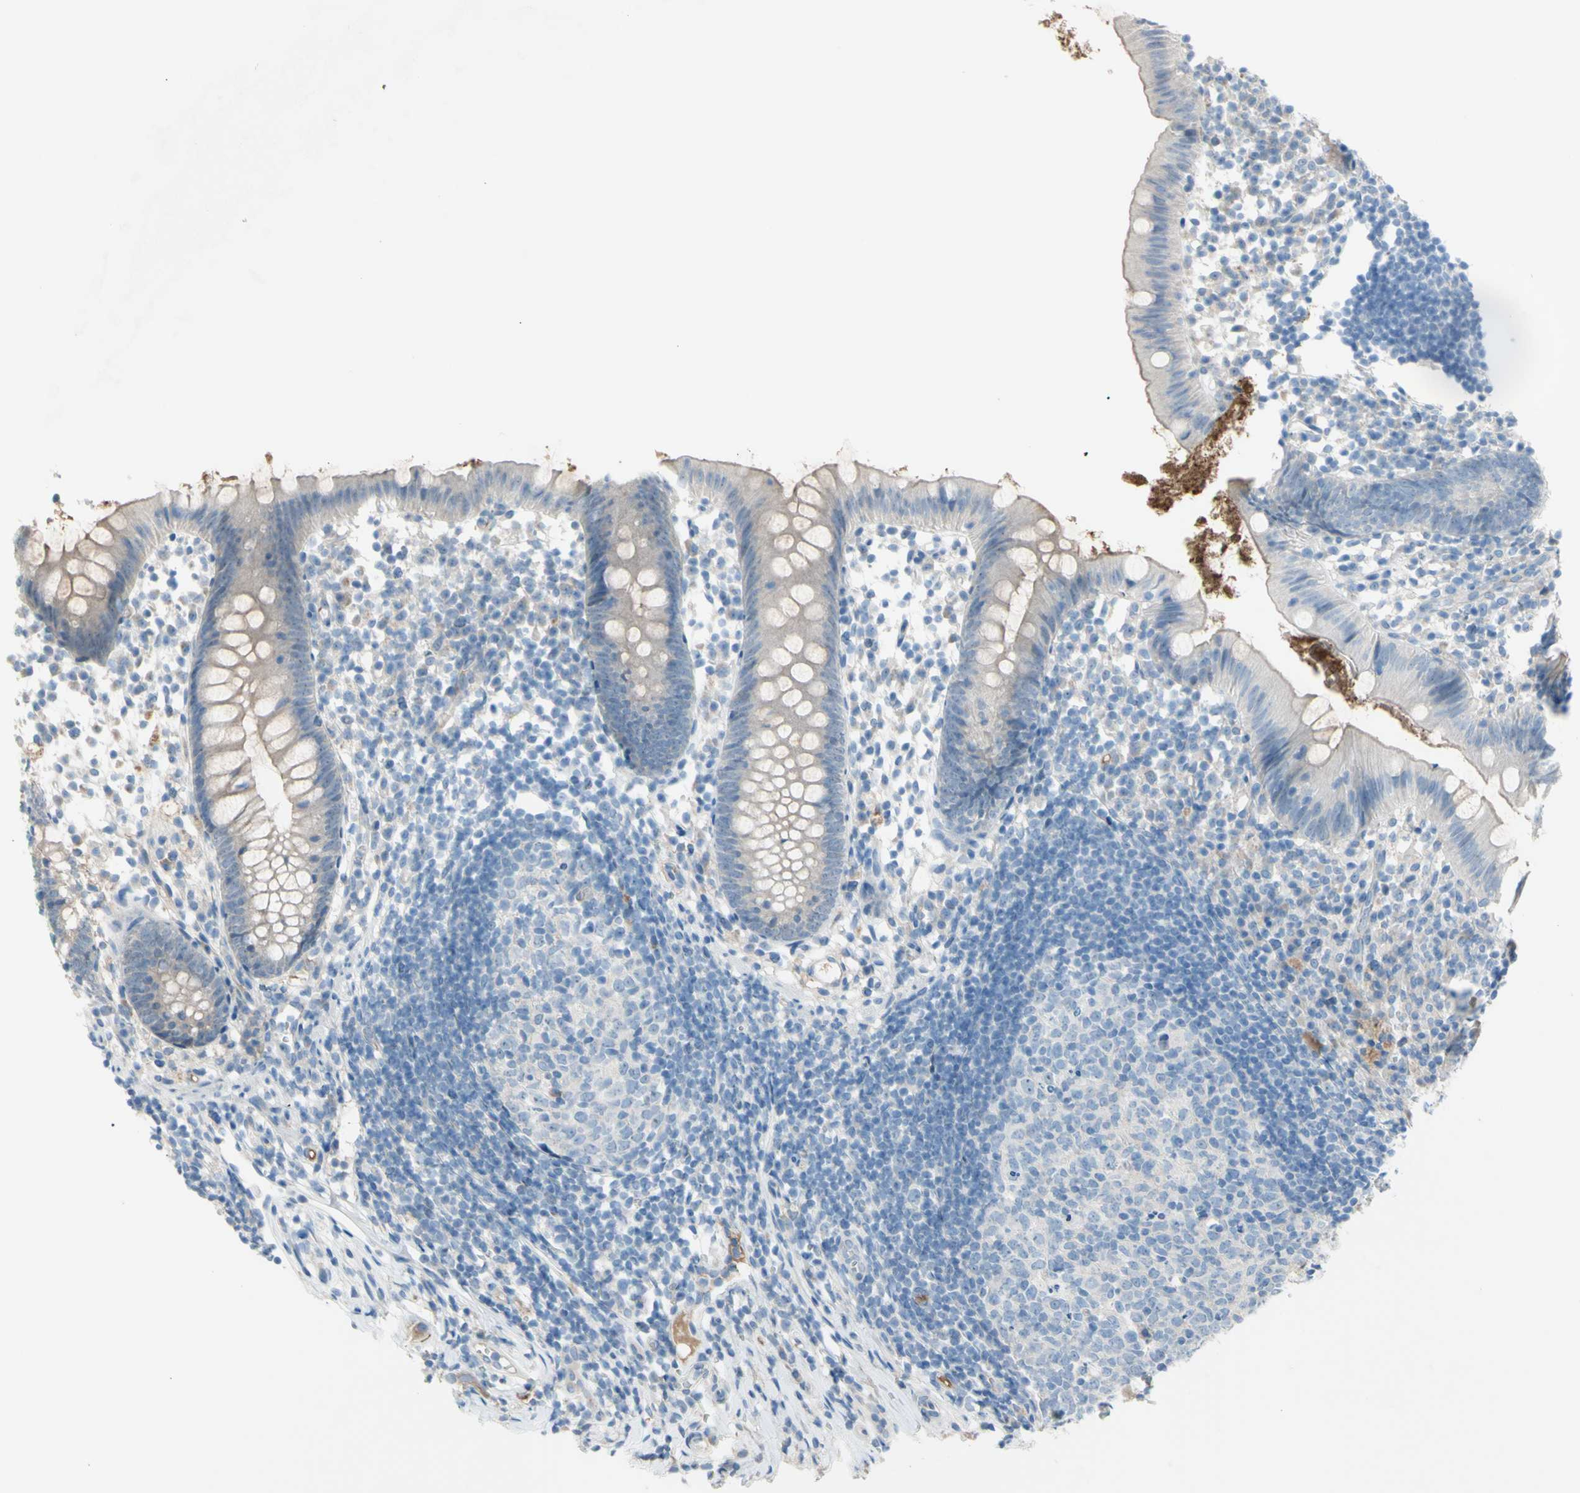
{"staining": {"intensity": "weak", "quantity": "25%-75%", "location": "cytoplasmic/membranous"}, "tissue": "appendix", "cell_type": "Glandular cells", "image_type": "normal", "snomed": [{"axis": "morphology", "description": "Normal tissue, NOS"}, {"axis": "topography", "description": "Appendix"}], "caption": "Protein expression analysis of unremarkable human appendix reveals weak cytoplasmic/membranous positivity in about 25%-75% of glandular cells.", "gene": "ATRN", "patient": {"sex": "female", "age": 20}}